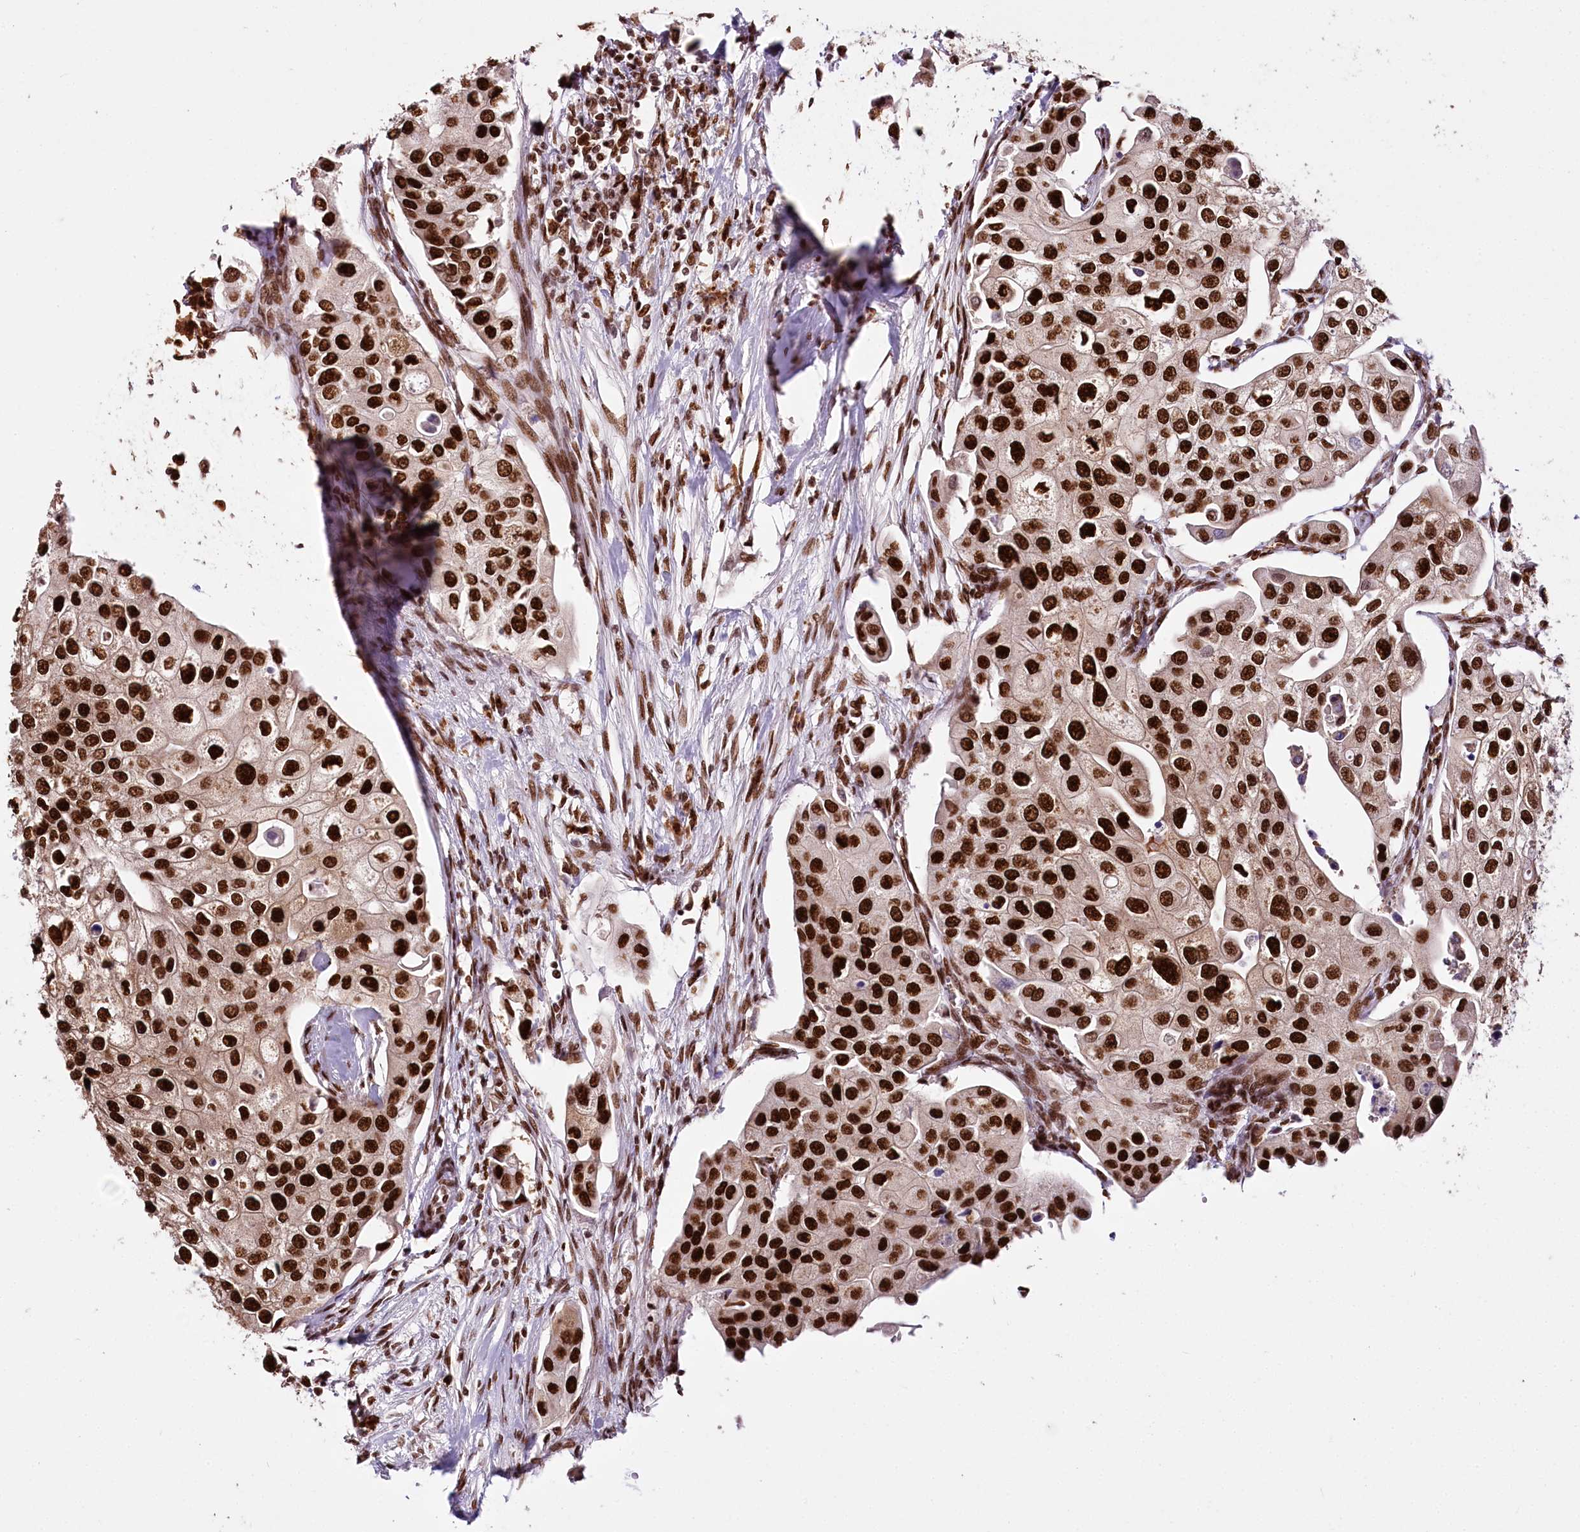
{"staining": {"intensity": "strong", "quantity": ">75%", "location": "nuclear"}, "tissue": "urothelial cancer", "cell_type": "Tumor cells", "image_type": "cancer", "snomed": [{"axis": "morphology", "description": "Urothelial carcinoma, High grade"}, {"axis": "topography", "description": "Urinary bladder"}], "caption": "Human high-grade urothelial carcinoma stained with a brown dye displays strong nuclear positive positivity in approximately >75% of tumor cells.", "gene": "SMARCE1", "patient": {"sex": "male", "age": 64}}